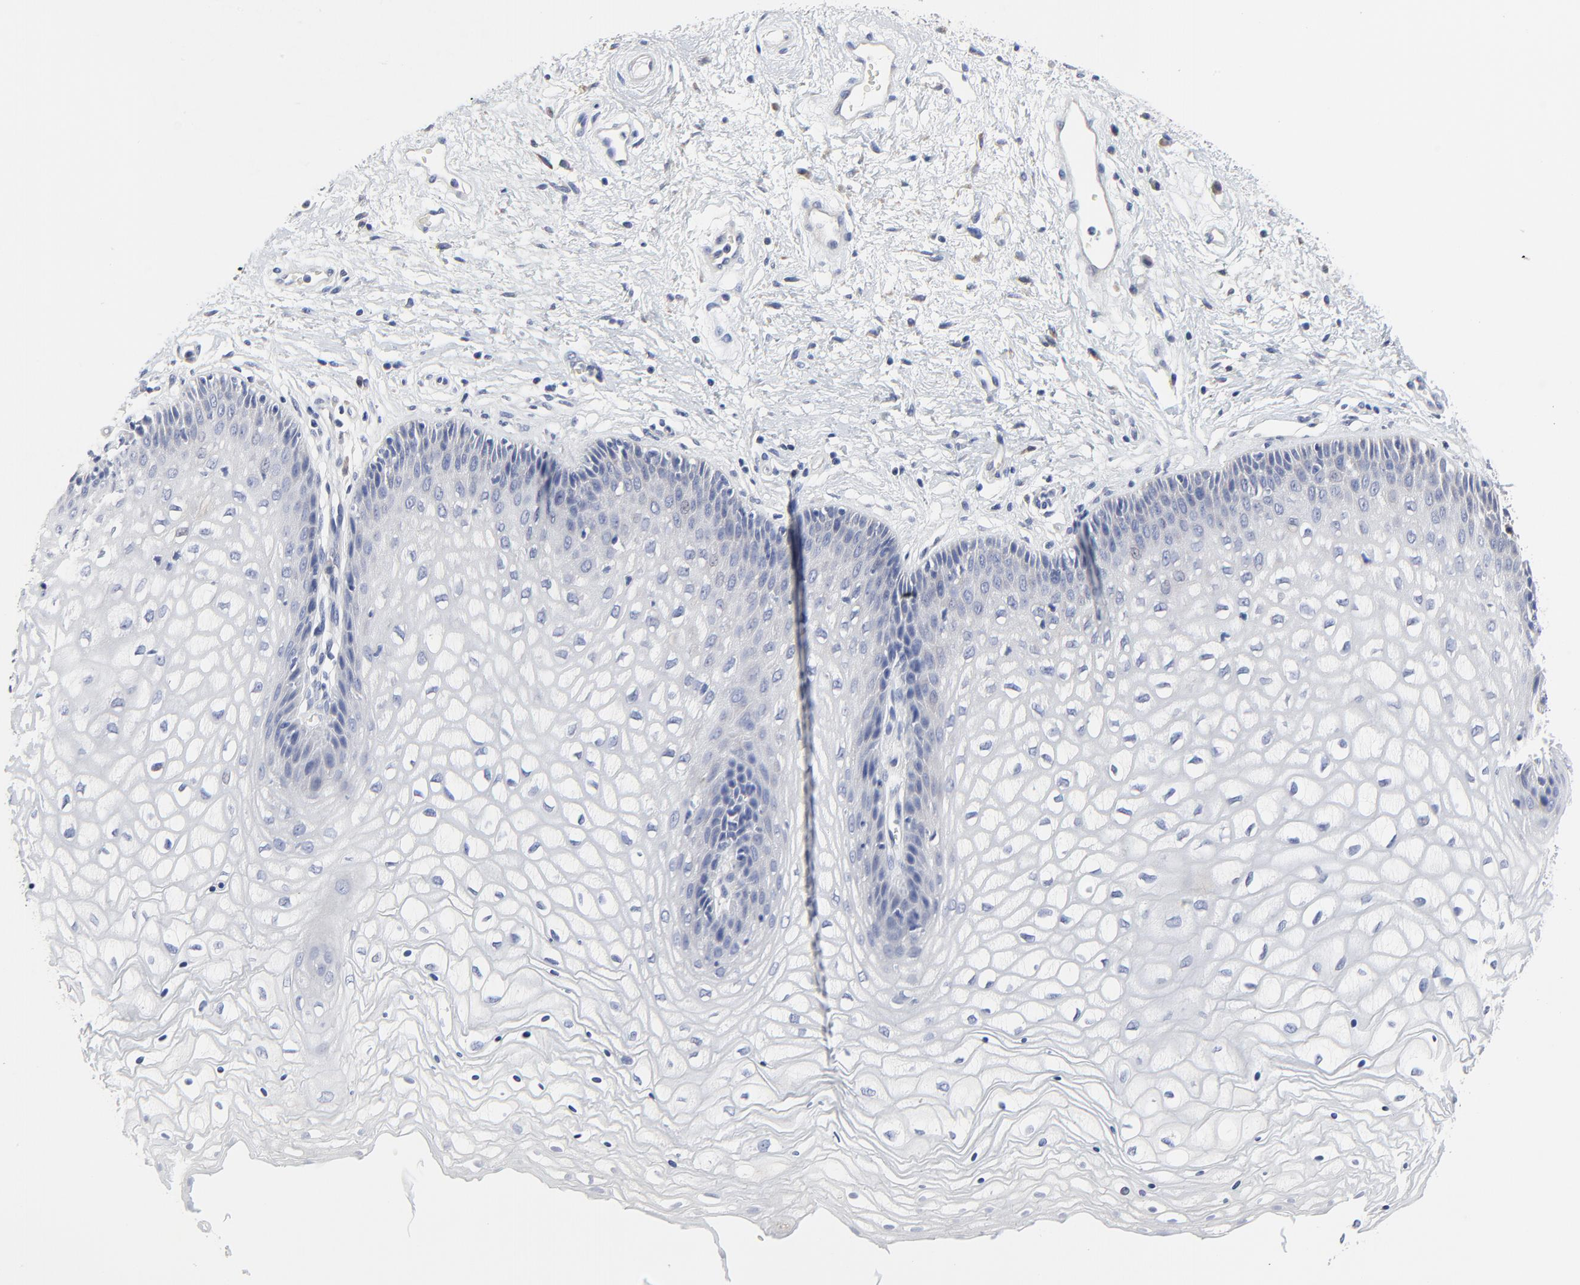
{"staining": {"intensity": "negative", "quantity": "none", "location": "none"}, "tissue": "vagina", "cell_type": "Squamous epithelial cells", "image_type": "normal", "snomed": [{"axis": "morphology", "description": "Normal tissue, NOS"}, {"axis": "topography", "description": "Vagina"}], "caption": "Immunohistochemistry (IHC) micrograph of unremarkable vagina: vagina stained with DAB demonstrates no significant protein staining in squamous epithelial cells.", "gene": "DHRSX", "patient": {"sex": "female", "age": 34}}